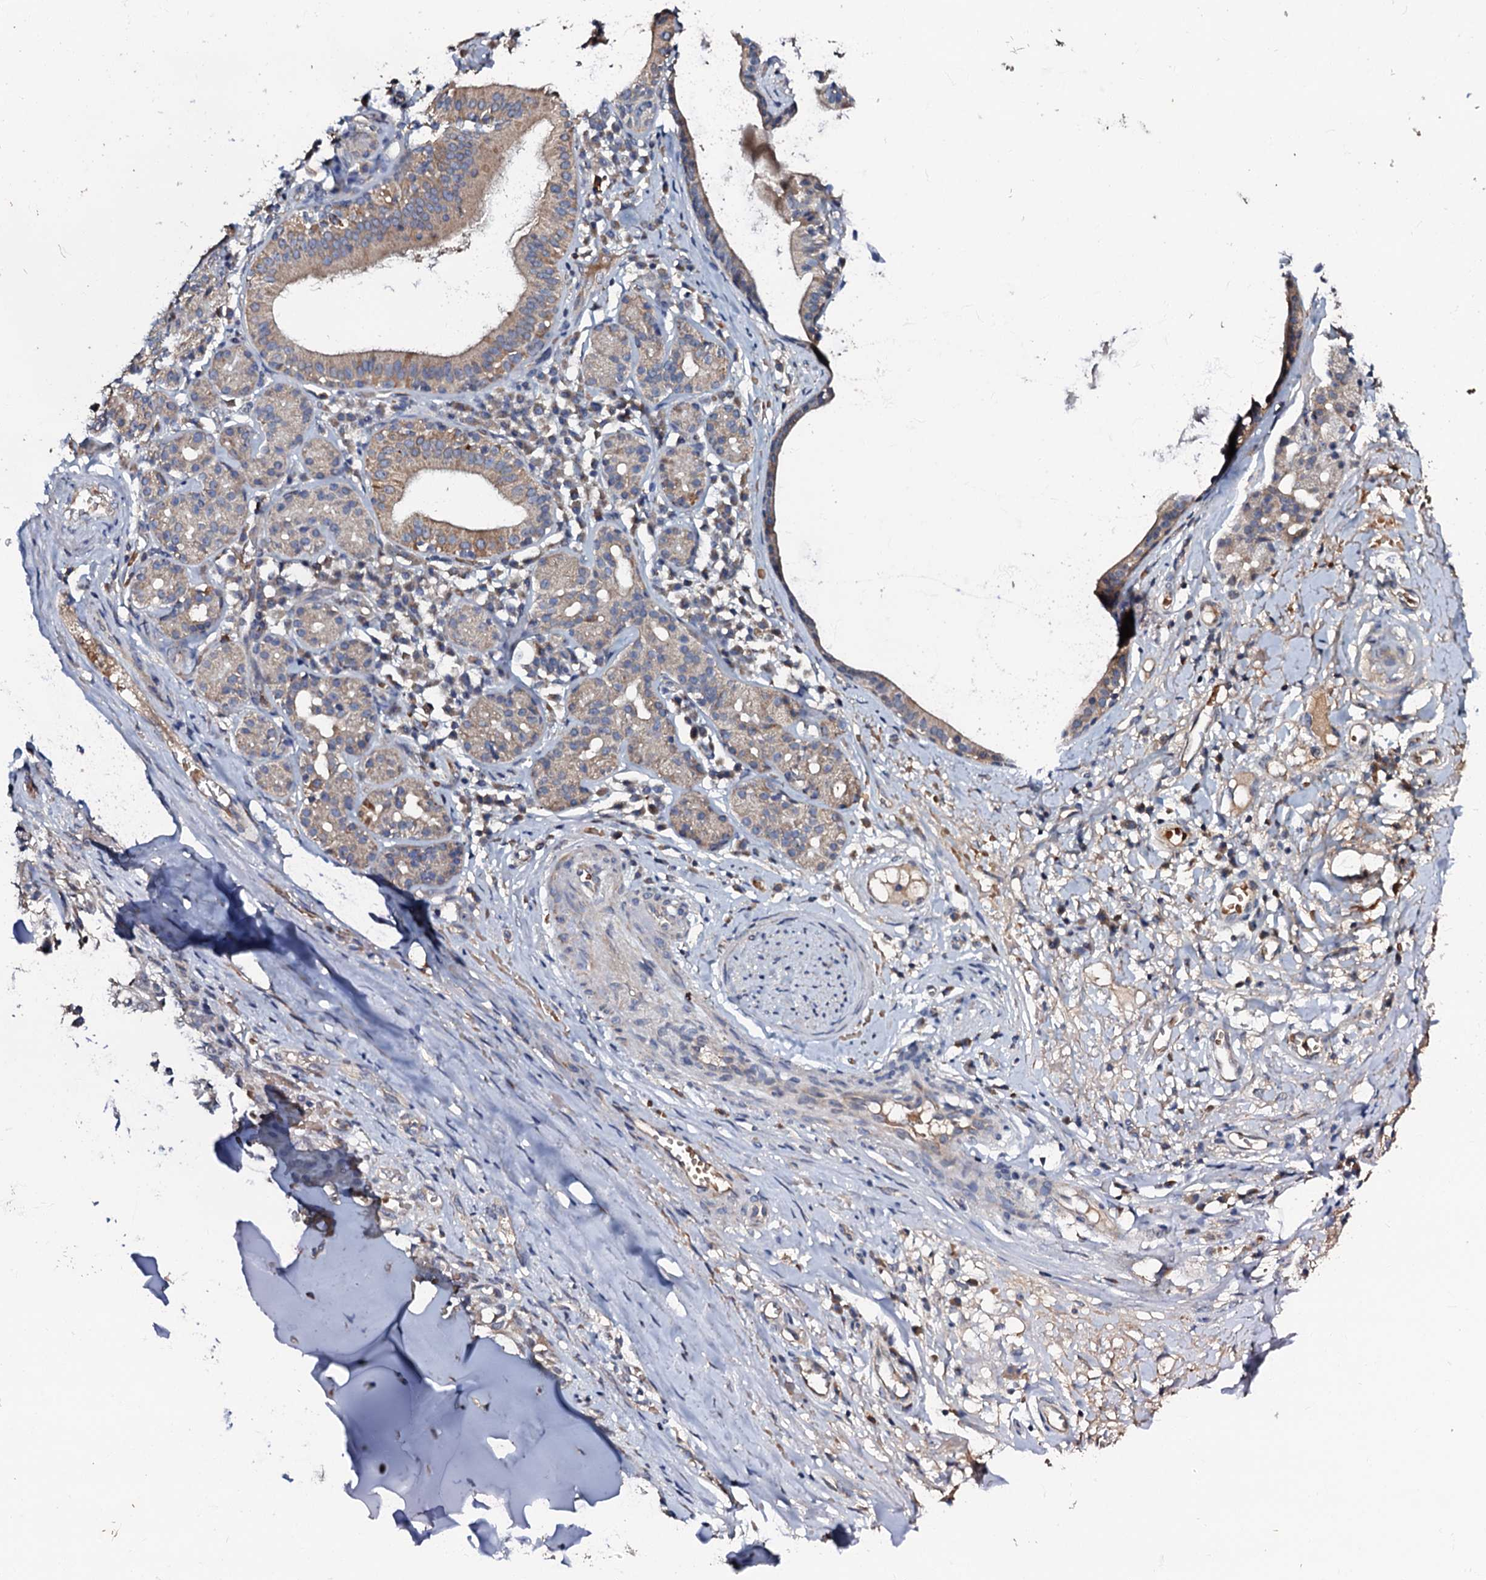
{"staining": {"intensity": "negative", "quantity": "none", "location": "none"}, "tissue": "adipose tissue", "cell_type": "Adipocytes", "image_type": "normal", "snomed": [{"axis": "morphology", "description": "Normal tissue, NOS"}, {"axis": "morphology", "description": "Basal cell carcinoma"}, {"axis": "topography", "description": "Cartilage tissue"}, {"axis": "topography", "description": "Nasopharynx"}, {"axis": "topography", "description": "Oral tissue"}], "caption": "High magnification brightfield microscopy of benign adipose tissue stained with DAB (3,3'-diaminobenzidine) (brown) and counterstained with hematoxylin (blue): adipocytes show no significant staining. The staining is performed using DAB (3,3'-diaminobenzidine) brown chromogen with nuclei counter-stained in using hematoxylin.", "gene": "CPNE2", "patient": {"sex": "female", "age": 77}}